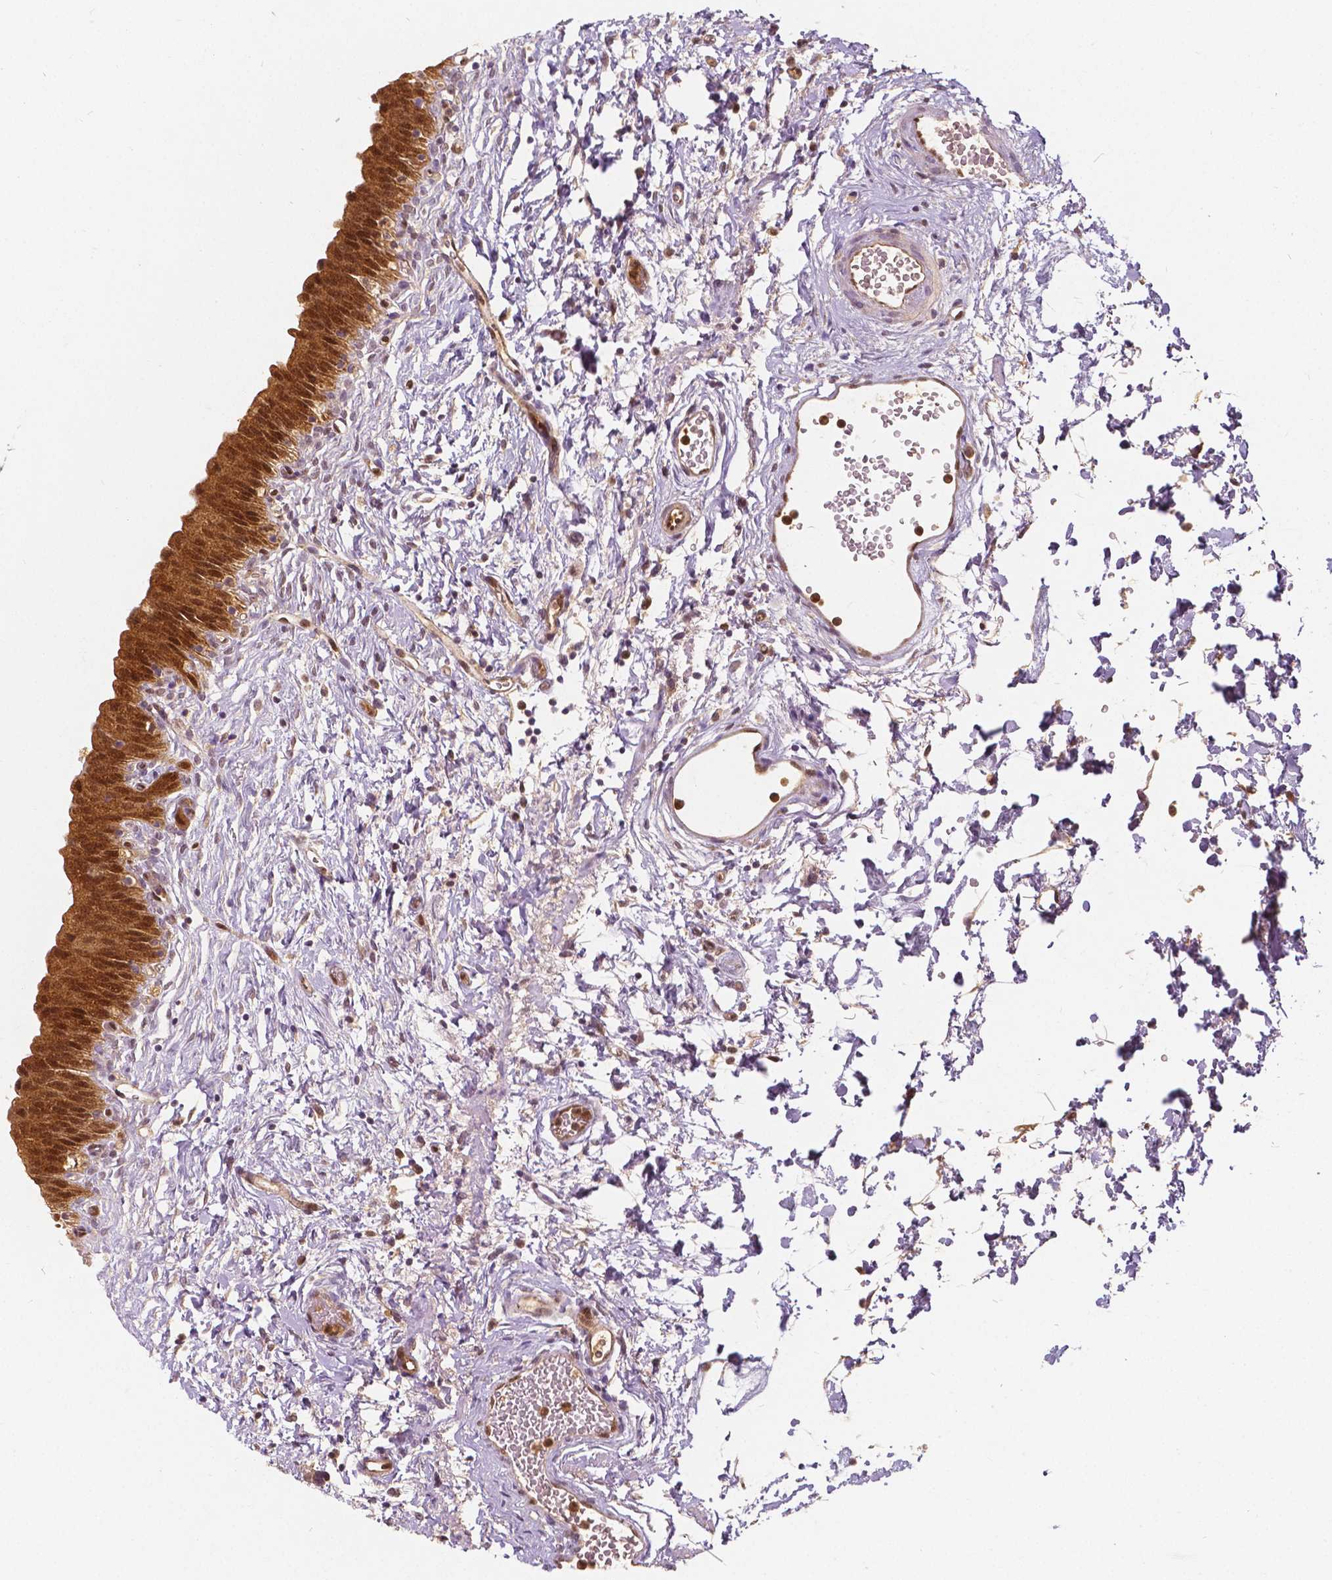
{"staining": {"intensity": "strong", "quantity": ">75%", "location": "cytoplasmic/membranous,nuclear"}, "tissue": "urinary bladder", "cell_type": "Urothelial cells", "image_type": "normal", "snomed": [{"axis": "morphology", "description": "Normal tissue, NOS"}, {"axis": "topography", "description": "Urinary bladder"}], "caption": "Urinary bladder stained for a protein (brown) reveals strong cytoplasmic/membranous,nuclear positive expression in about >75% of urothelial cells.", "gene": "NAPRT", "patient": {"sex": "male", "age": 56}}